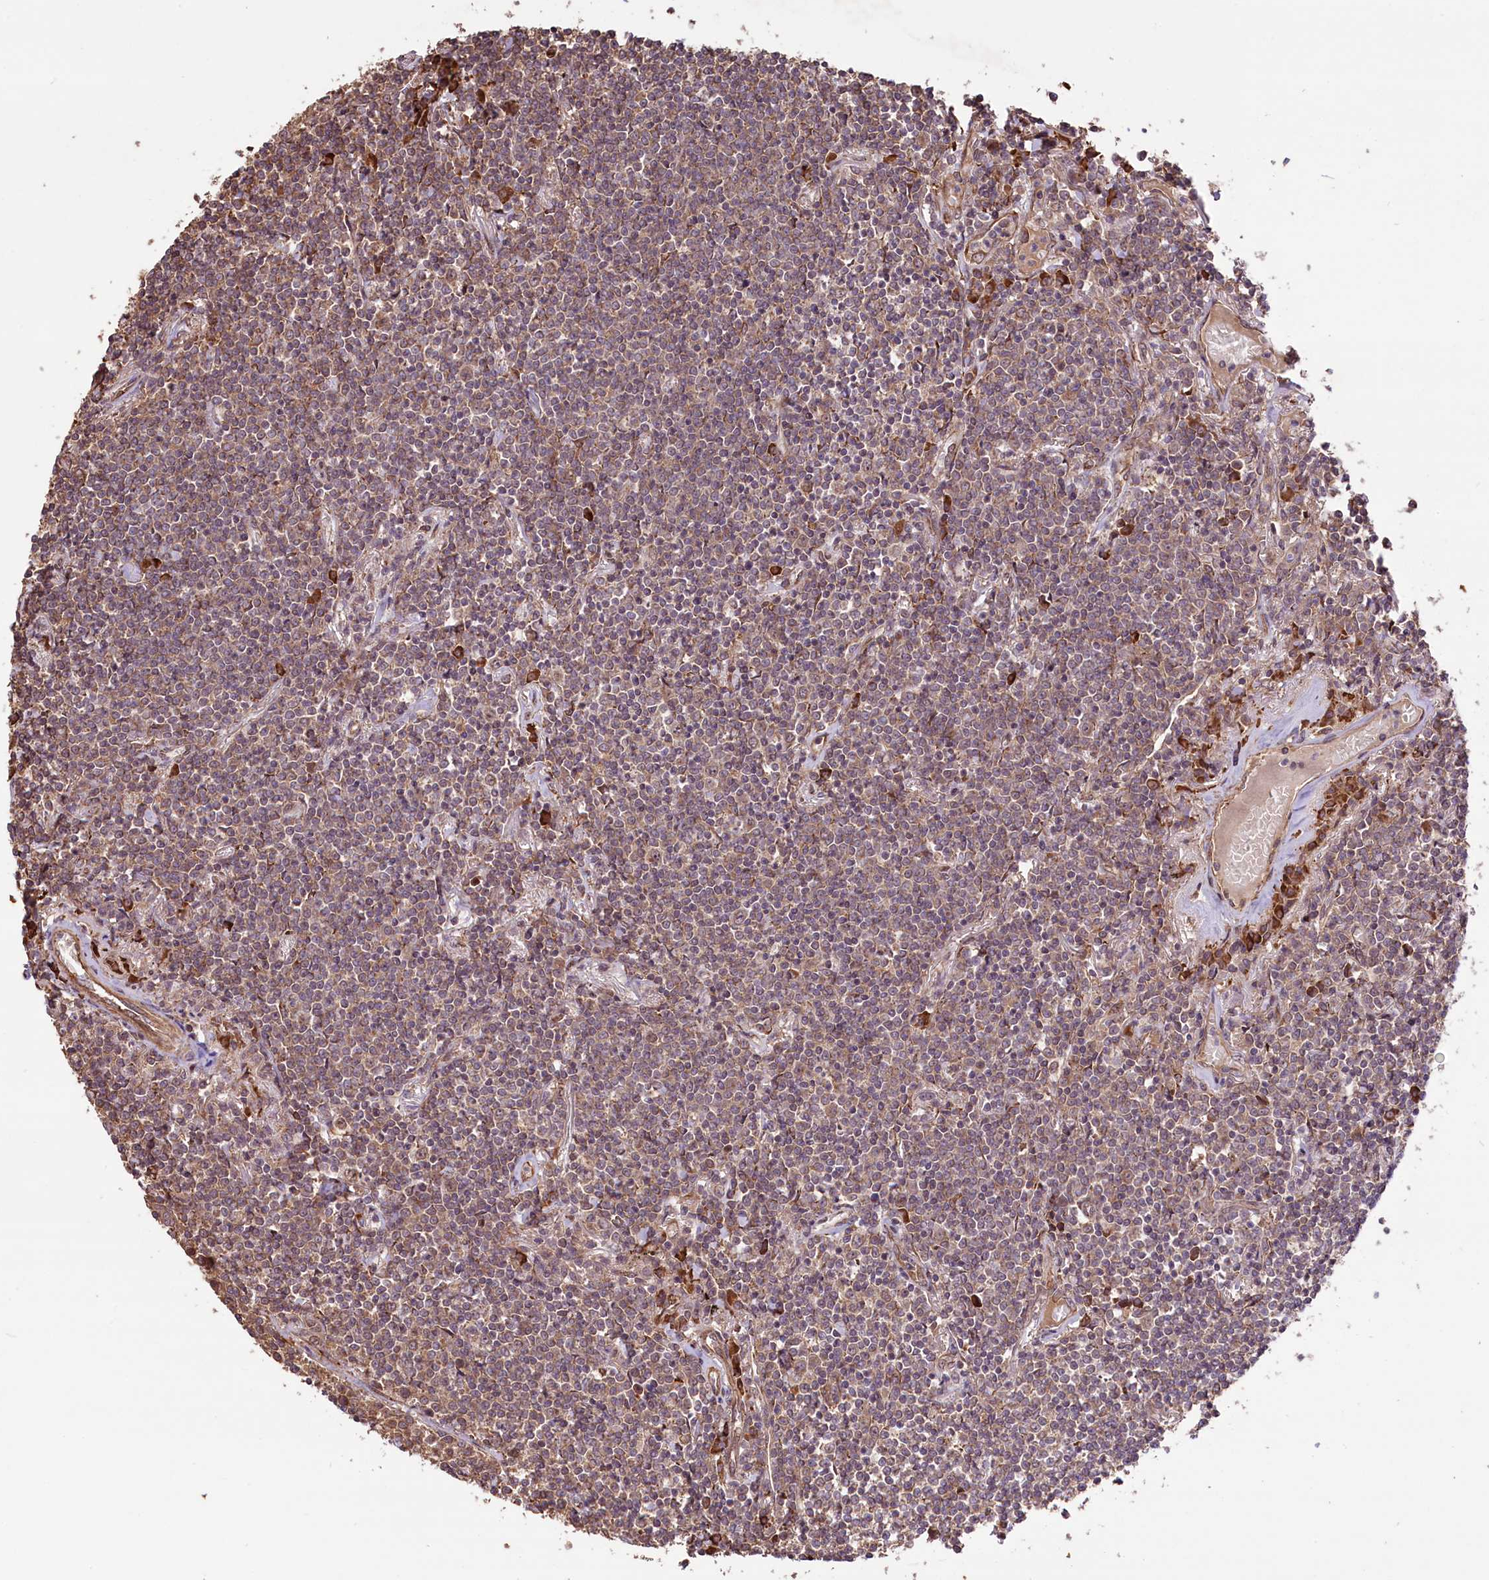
{"staining": {"intensity": "weak", "quantity": ">75%", "location": "cytoplasmic/membranous"}, "tissue": "lymphoma", "cell_type": "Tumor cells", "image_type": "cancer", "snomed": [{"axis": "morphology", "description": "Malignant lymphoma, non-Hodgkin's type, Low grade"}, {"axis": "topography", "description": "Lung"}], "caption": "DAB (3,3'-diaminobenzidine) immunohistochemical staining of low-grade malignant lymphoma, non-Hodgkin's type reveals weak cytoplasmic/membranous protein expression in approximately >75% of tumor cells.", "gene": "HDAC5", "patient": {"sex": "female", "age": 71}}